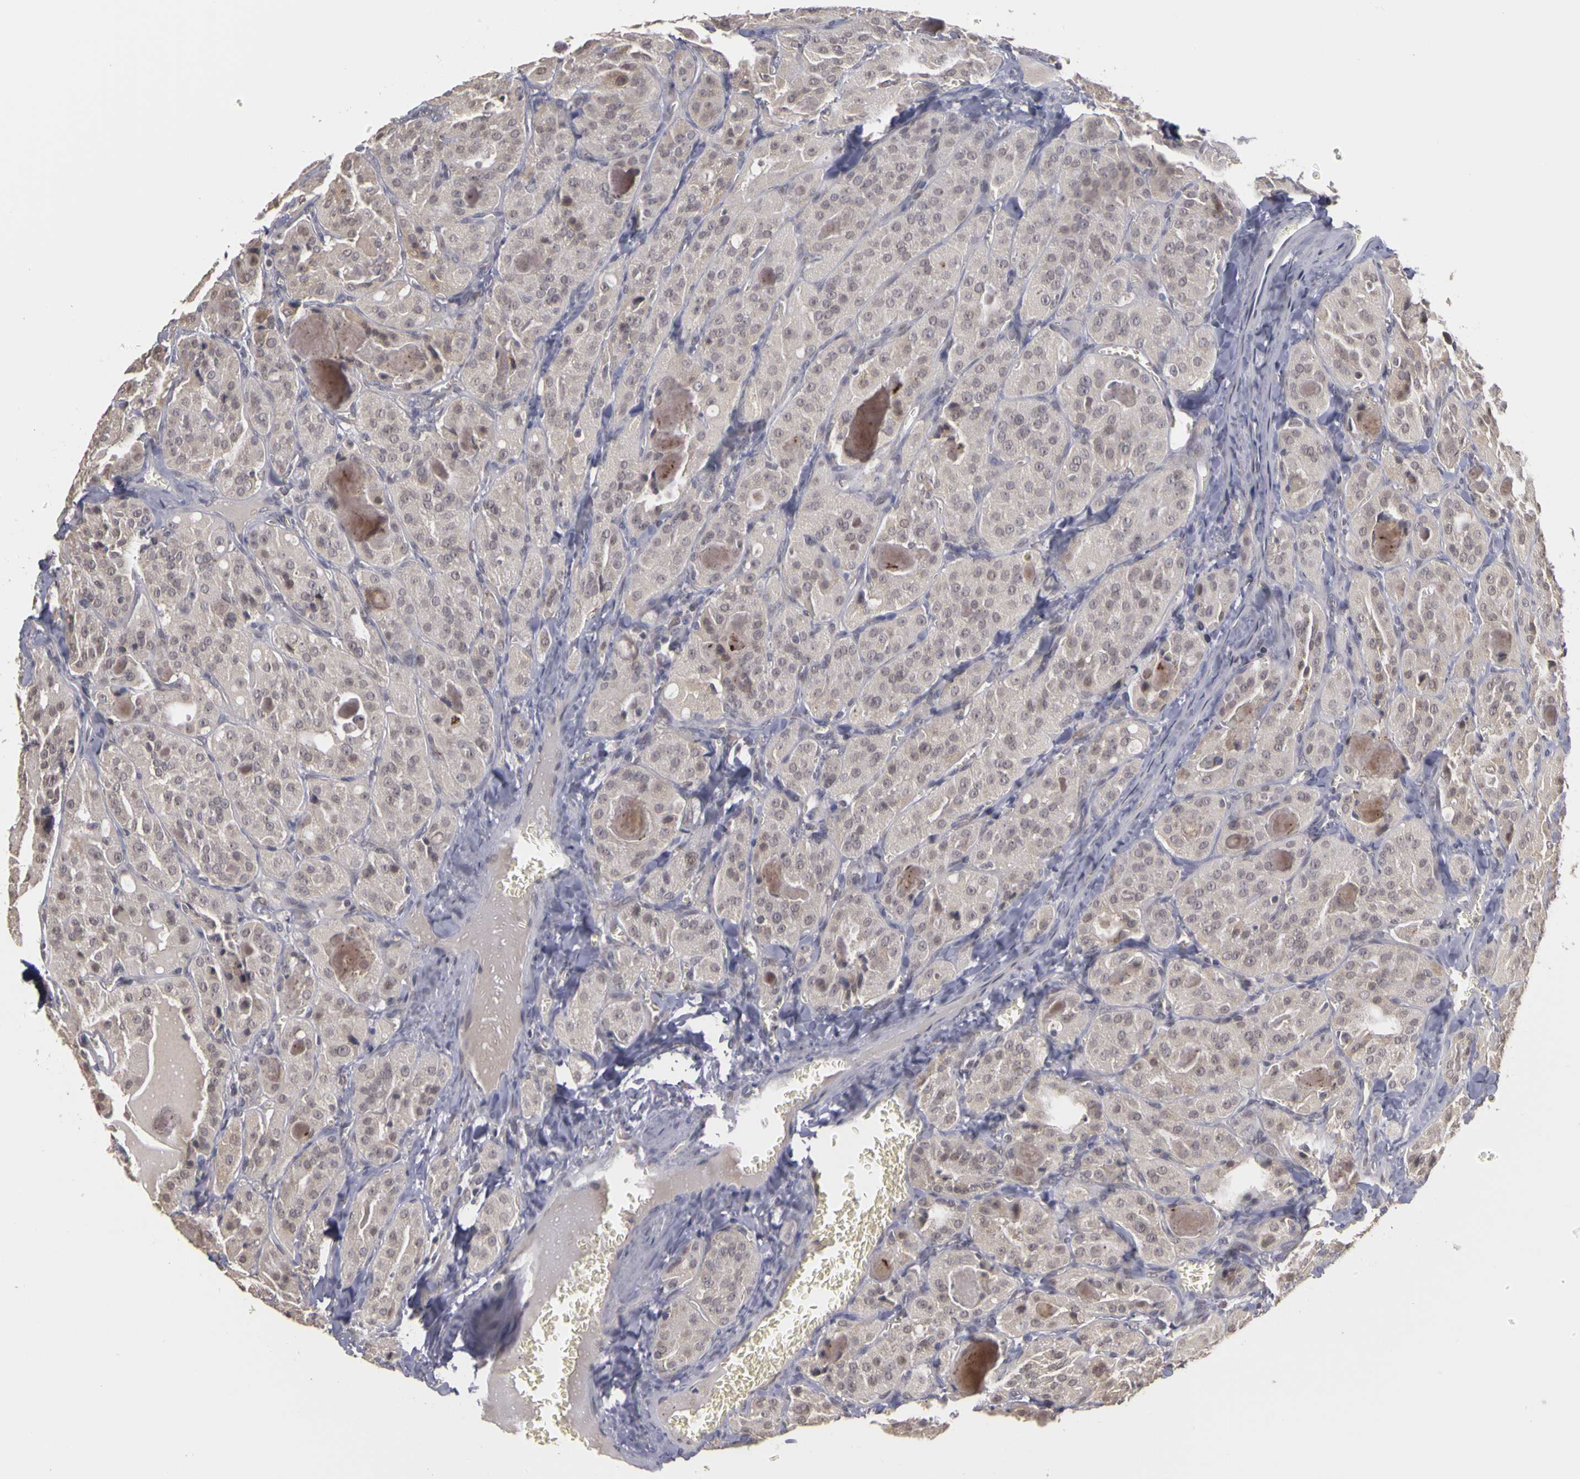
{"staining": {"intensity": "weak", "quantity": "<25%", "location": "cytoplasmic/membranous"}, "tissue": "thyroid cancer", "cell_type": "Tumor cells", "image_type": "cancer", "snomed": [{"axis": "morphology", "description": "Carcinoma, NOS"}, {"axis": "topography", "description": "Thyroid gland"}], "caption": "Micrograph shows no significant protein staining in tumor cells of carcinoma (thyroid).", "gene": "FRMD7", "patient": {"sex": "male", "age": 76}}